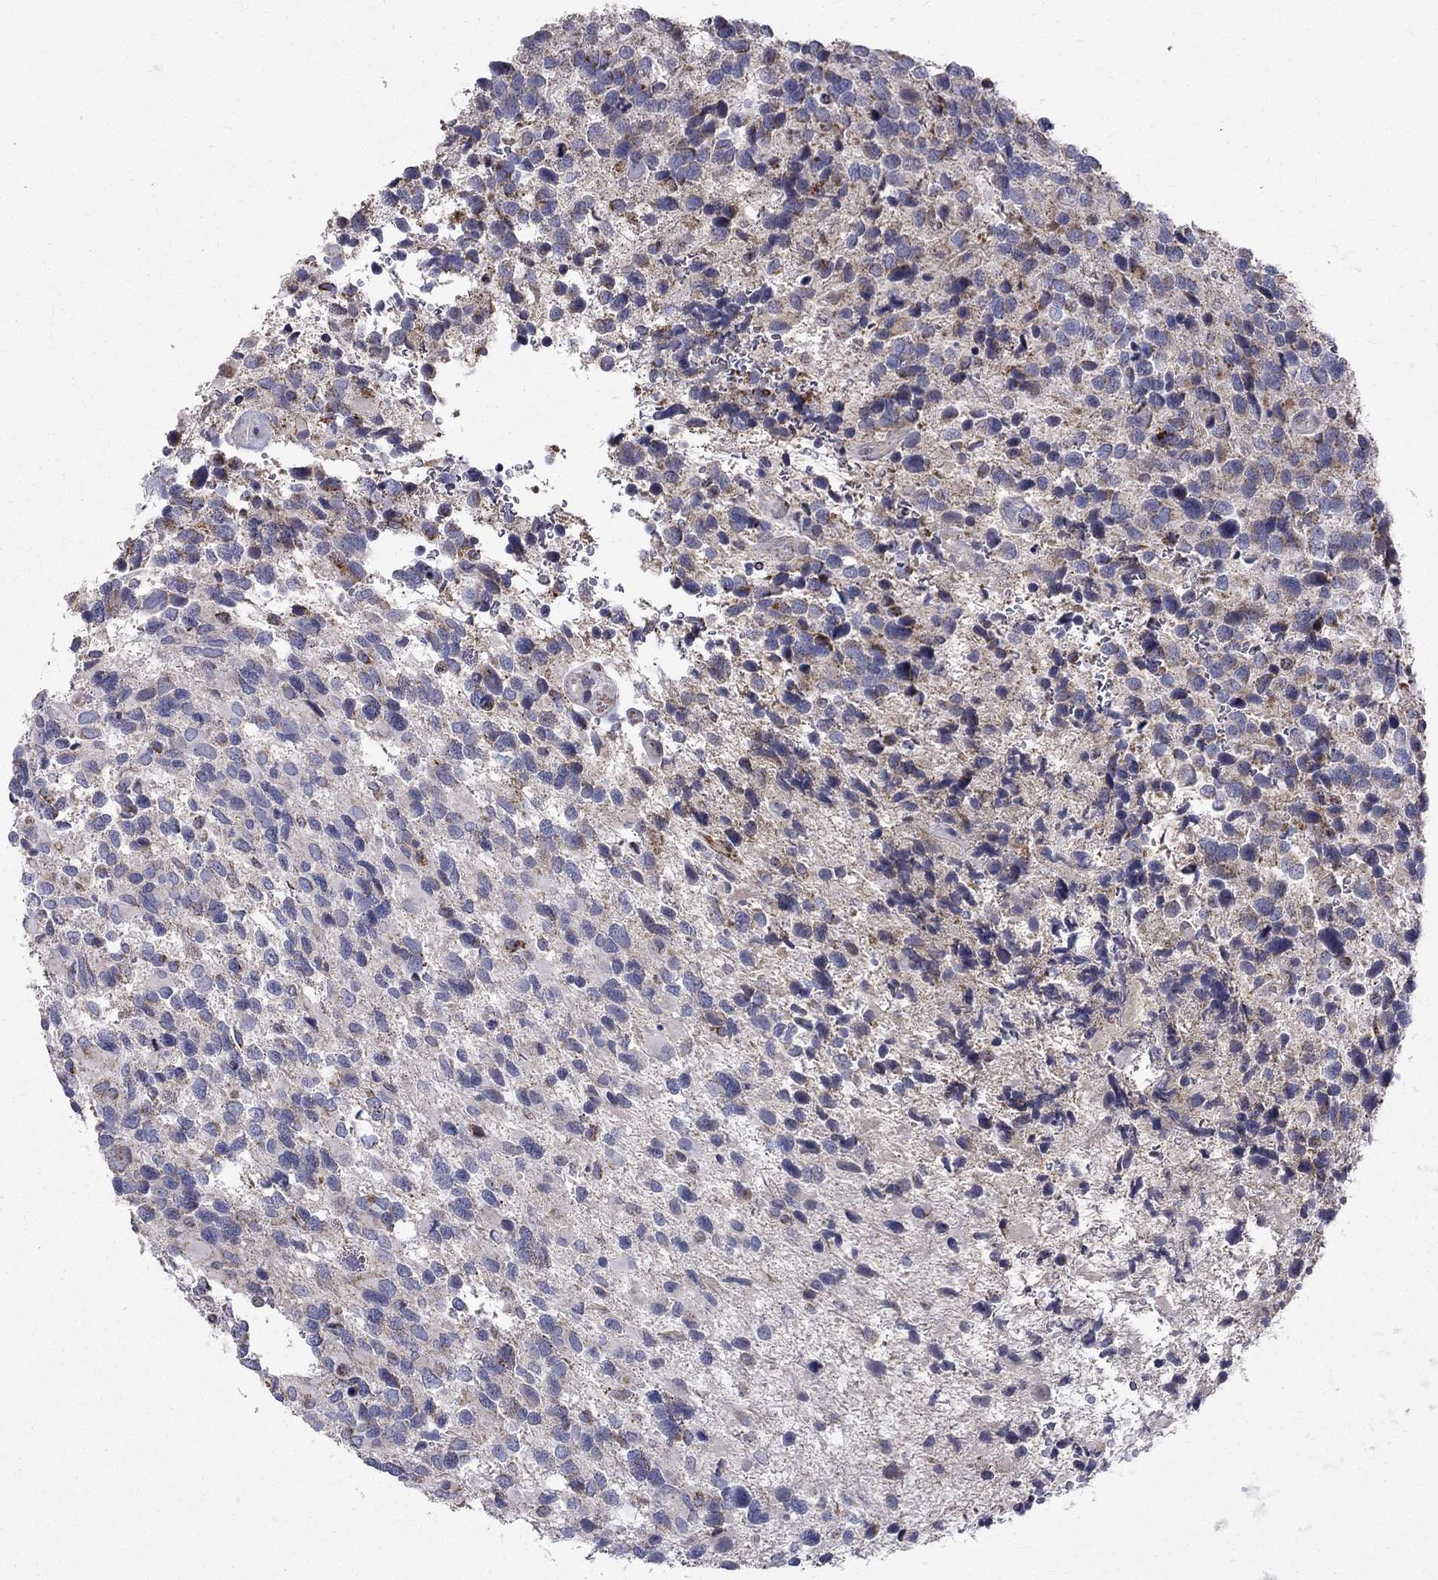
{"staining": {"intensity": "negative", "quantity": "none", "location": "none"}, "tissue": "glioma", "cell_type": "Tumor cells", "image_type": "cancer", "snomed": [{"axis": "morphology", "description": "Glioma, malignant, Low grade"}, {"axis": "topography", "description": "Brain"}], "caption": "DAB immunohistochemical staining of human low-grade glioma (malignant) displays no significant expression in tumor cells.", "gene": "SLC4A10", "patient": {"sex": "female", "age": 32}}